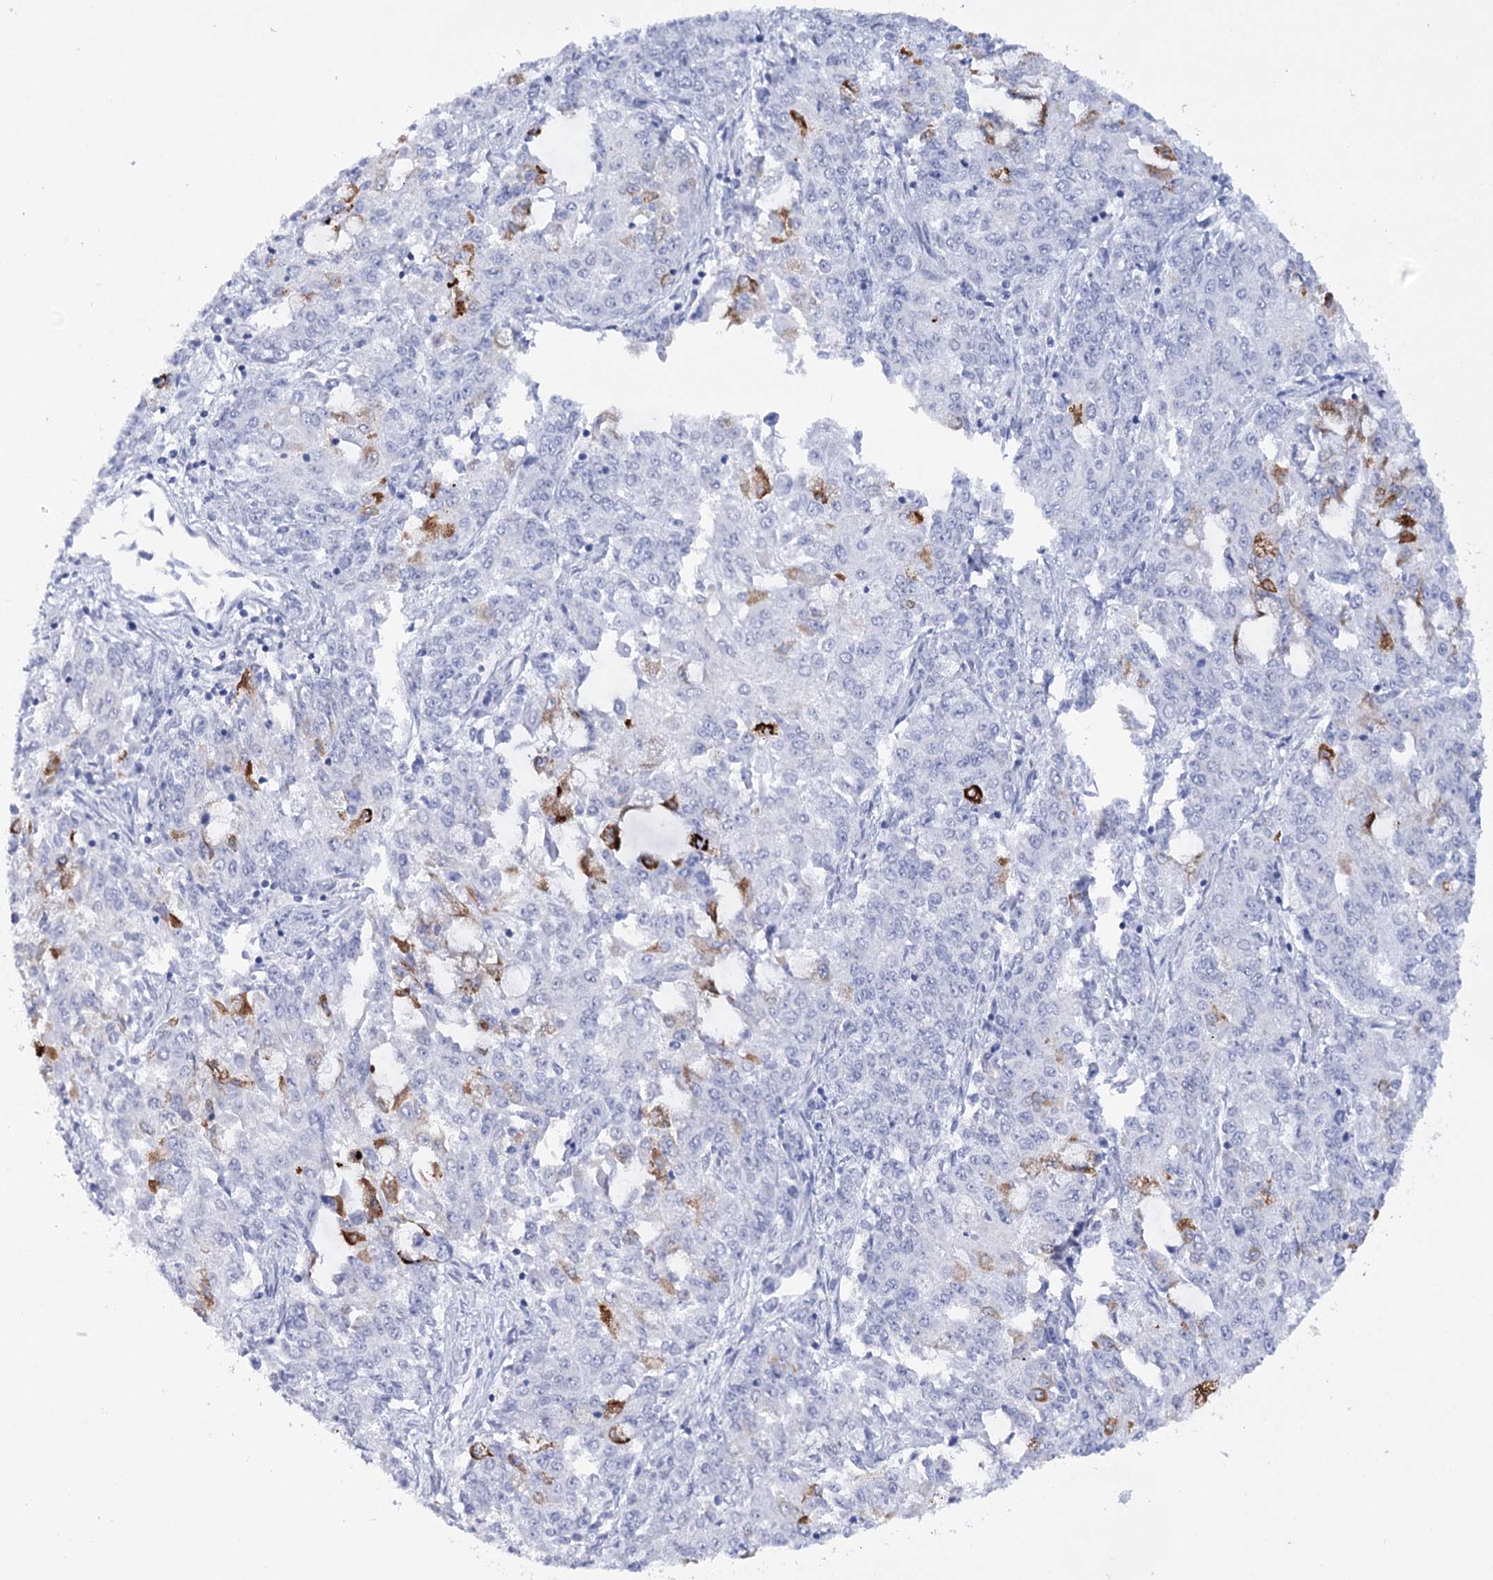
{"staining": {"intensity": "strong", "quantity": "<25%", "location": "cytoplasmic/membranous"}, "tissue": "endometrial cancer", "cell_type": "Tumor cells", "image_type": "cancer", "snomed": [{"axis": "morphology", "description": "Adenocarcinoma, NOS"}, {"axis": "topography", "description": "Endometrium"}], "caption": "Protein staining of adenocarcinoma (endometrial) tissue reveals strong cytoplasmic/membranous positivity in about <25% of tumor cells.", "gene": "RNF186", "patient": {"sex": "female", "age": 50}}